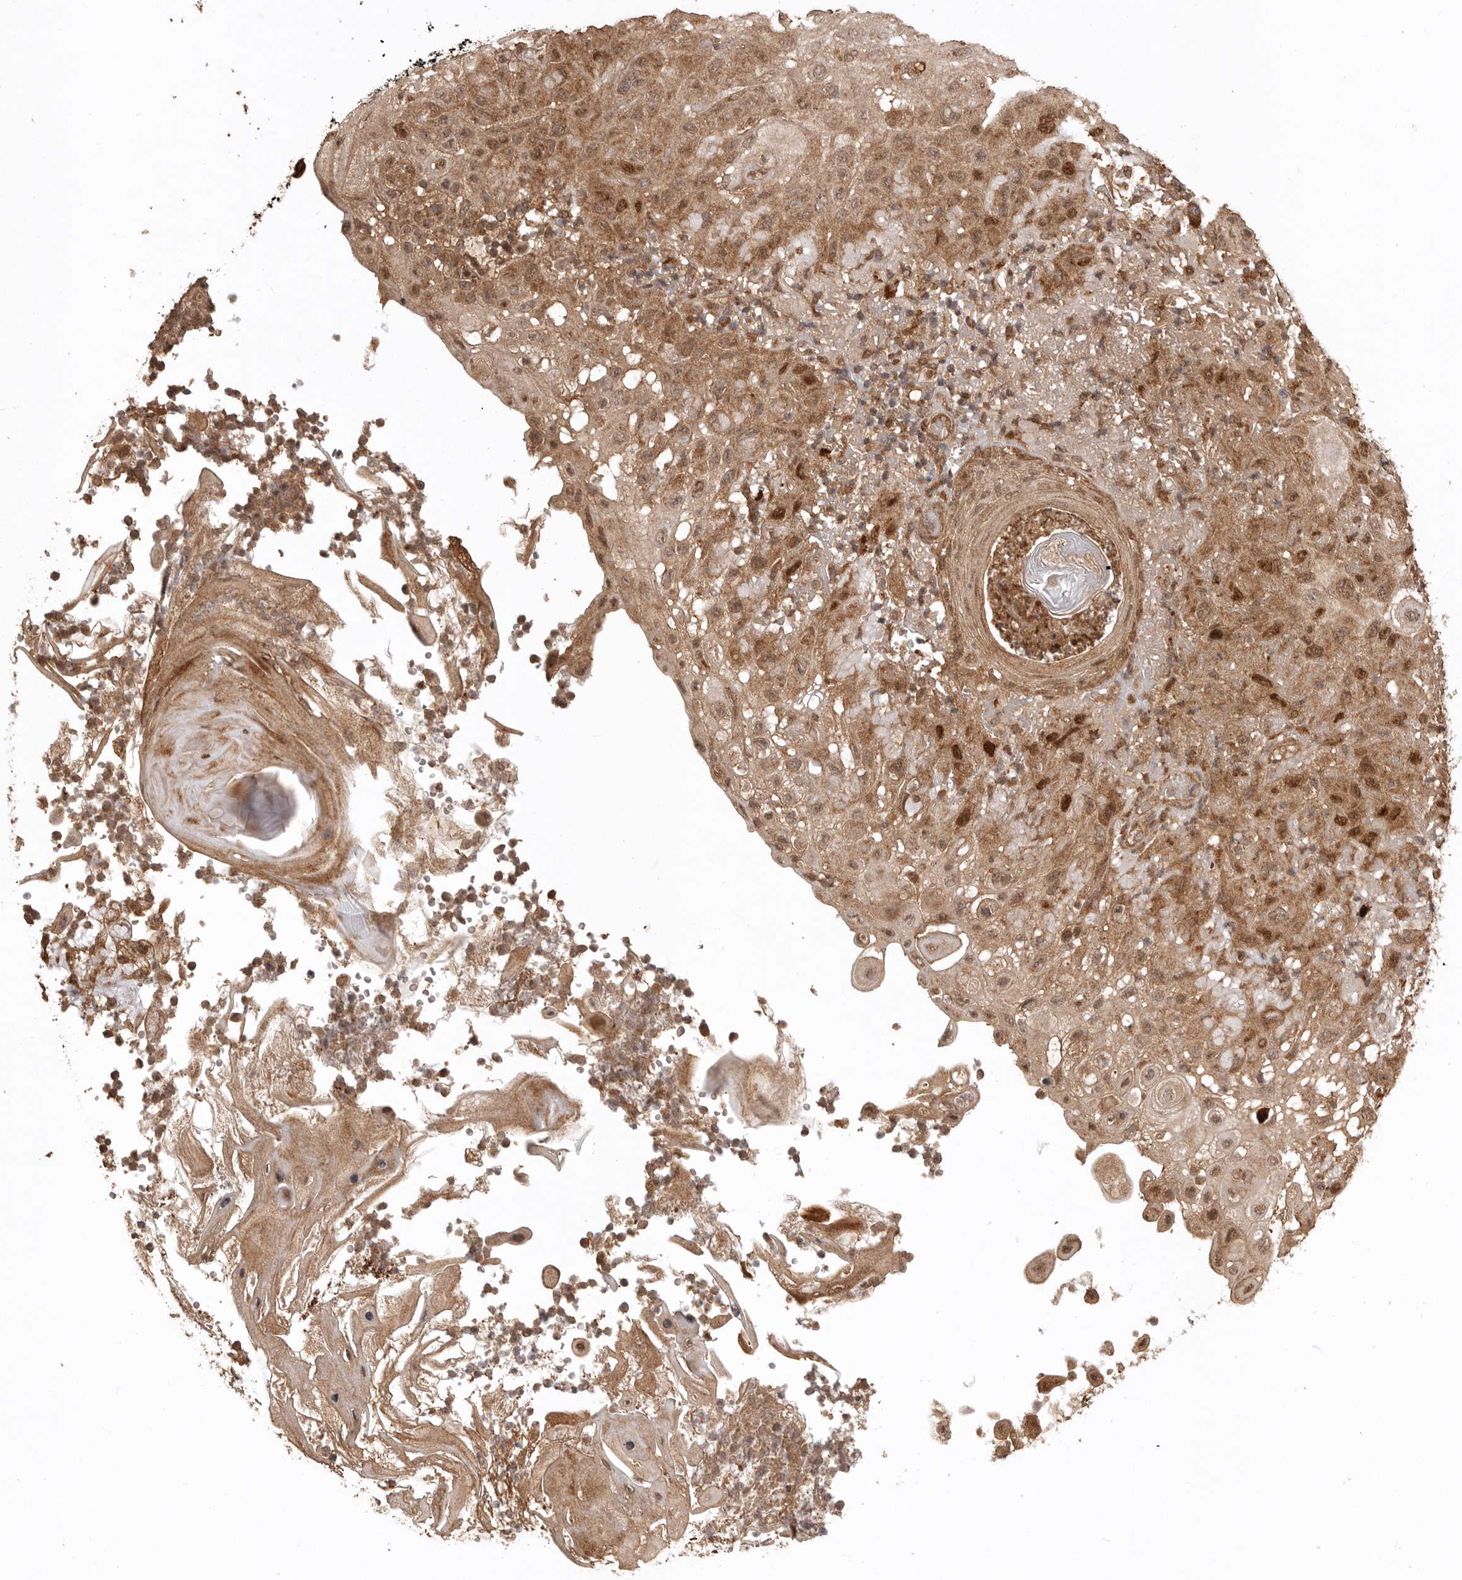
{"staining": {"intensity": "moderate", "quantity": ">75%", "location": "cytoplasmic/membranous,nuclear"}, "tissue": "skin cancer", "cell_type": "Tumor cells", "image_type": "cancer", "snomed": [{"axis": "morphology", "description": "Normal tissue, NOS"}, {"axis": "morphology", "description": "Squamous cell carcinoma, NOS"}, {"axis": "topography", "description": "Skin"}], "caption": "A histopathology image of squamous cell carcinoma (skin) stained for a protein shows moderate cytoplasmic/membranous and nuclear brown staining in tumor cells.", "gene": "BOC", "patient": {"sex": "female", "age": 96}}